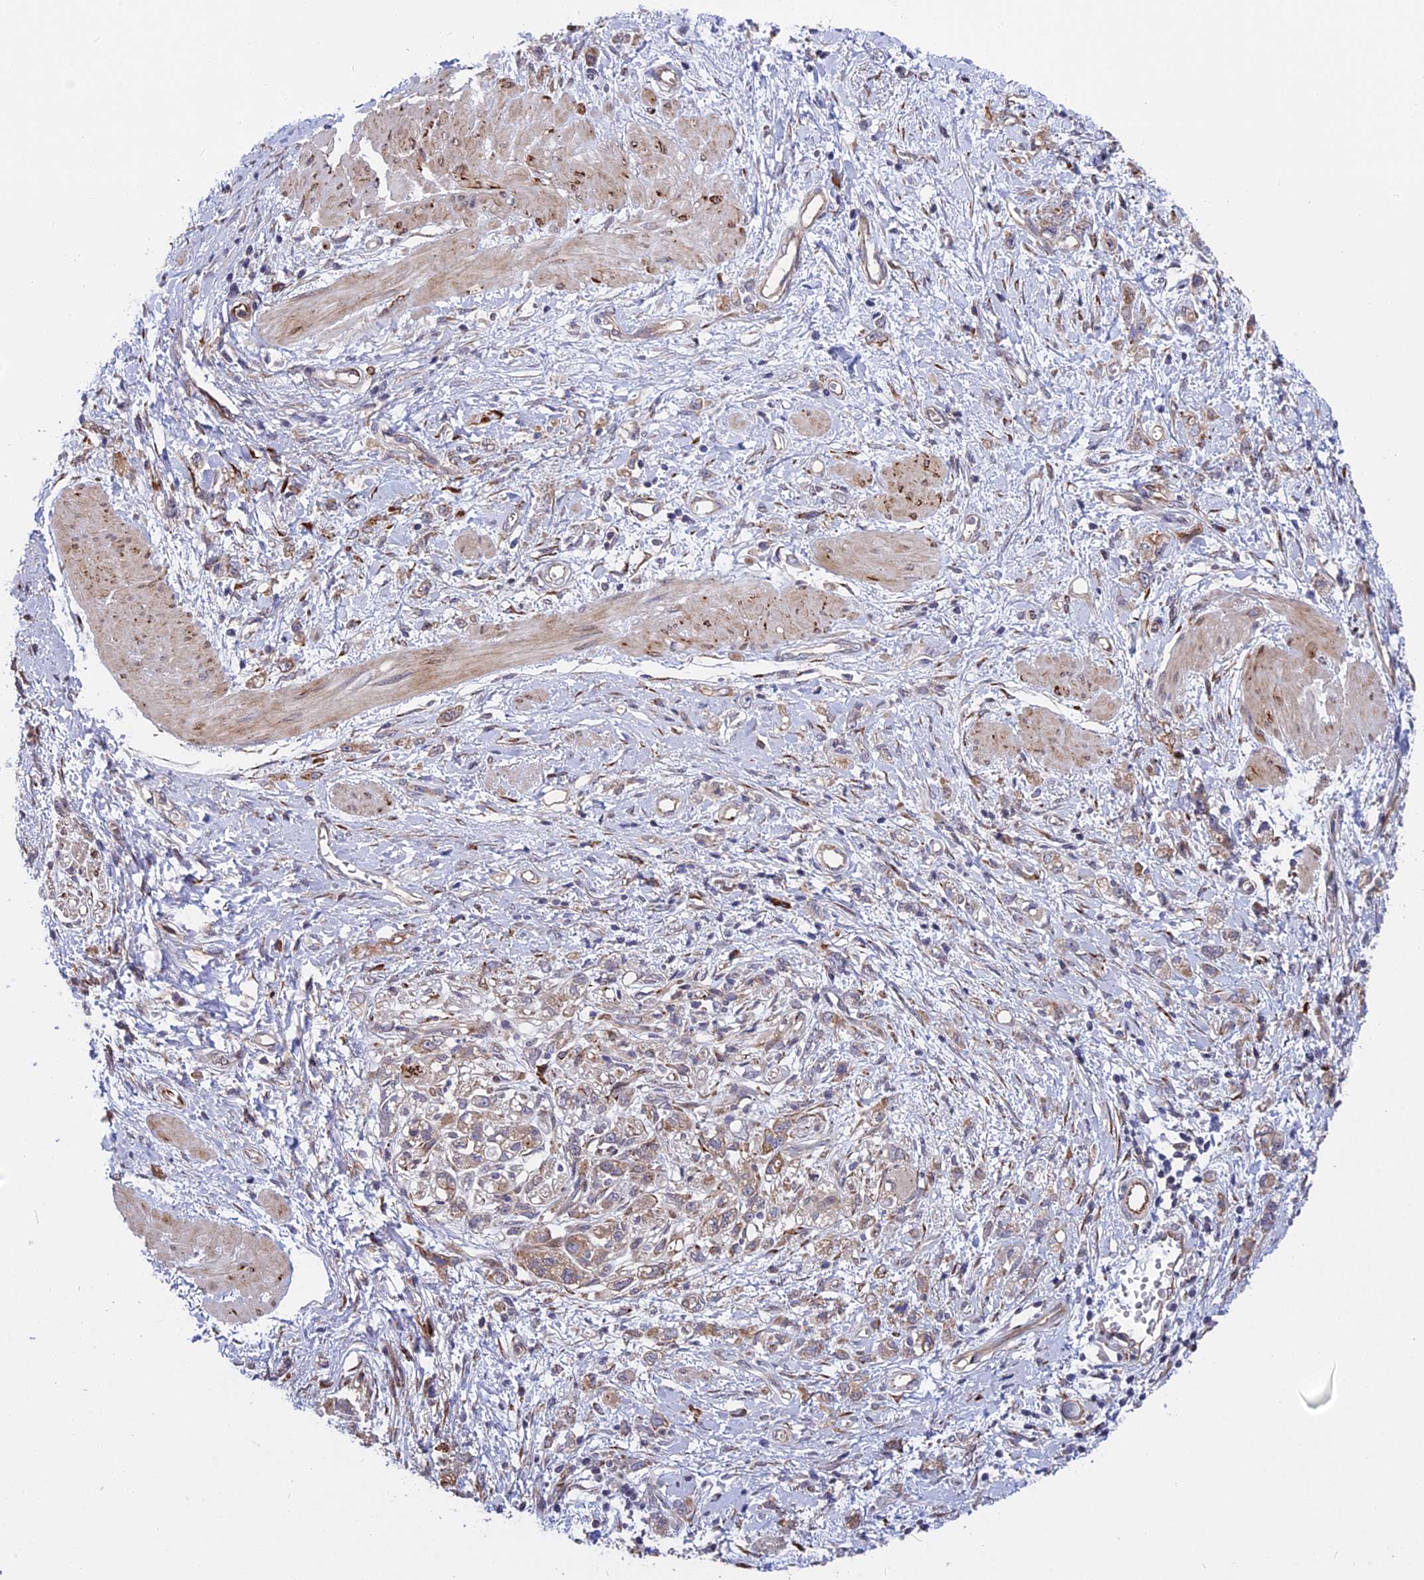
{"staining": {"intensity": "weak", "quantity": "25%-75%", "location": "cytoplasmic/membranous"}, "tissue": "stomach cancer", "cell_type": "Tumor cells", "image_type": "cancer", "snomed": [{"axis": "morphology", "description": "Adenocarcinoma, NOS"}, {"axis": "topography", "description": "Stomach"}], "caption": "A low amount of weak cytoplasmic/membranous expression is seen in about 25%-75% of tumor cells in stomach cancer (adenocarcinoma) tissue.", "gene": "DDX60L", "patient": {"sex": "female", "age": 76}}